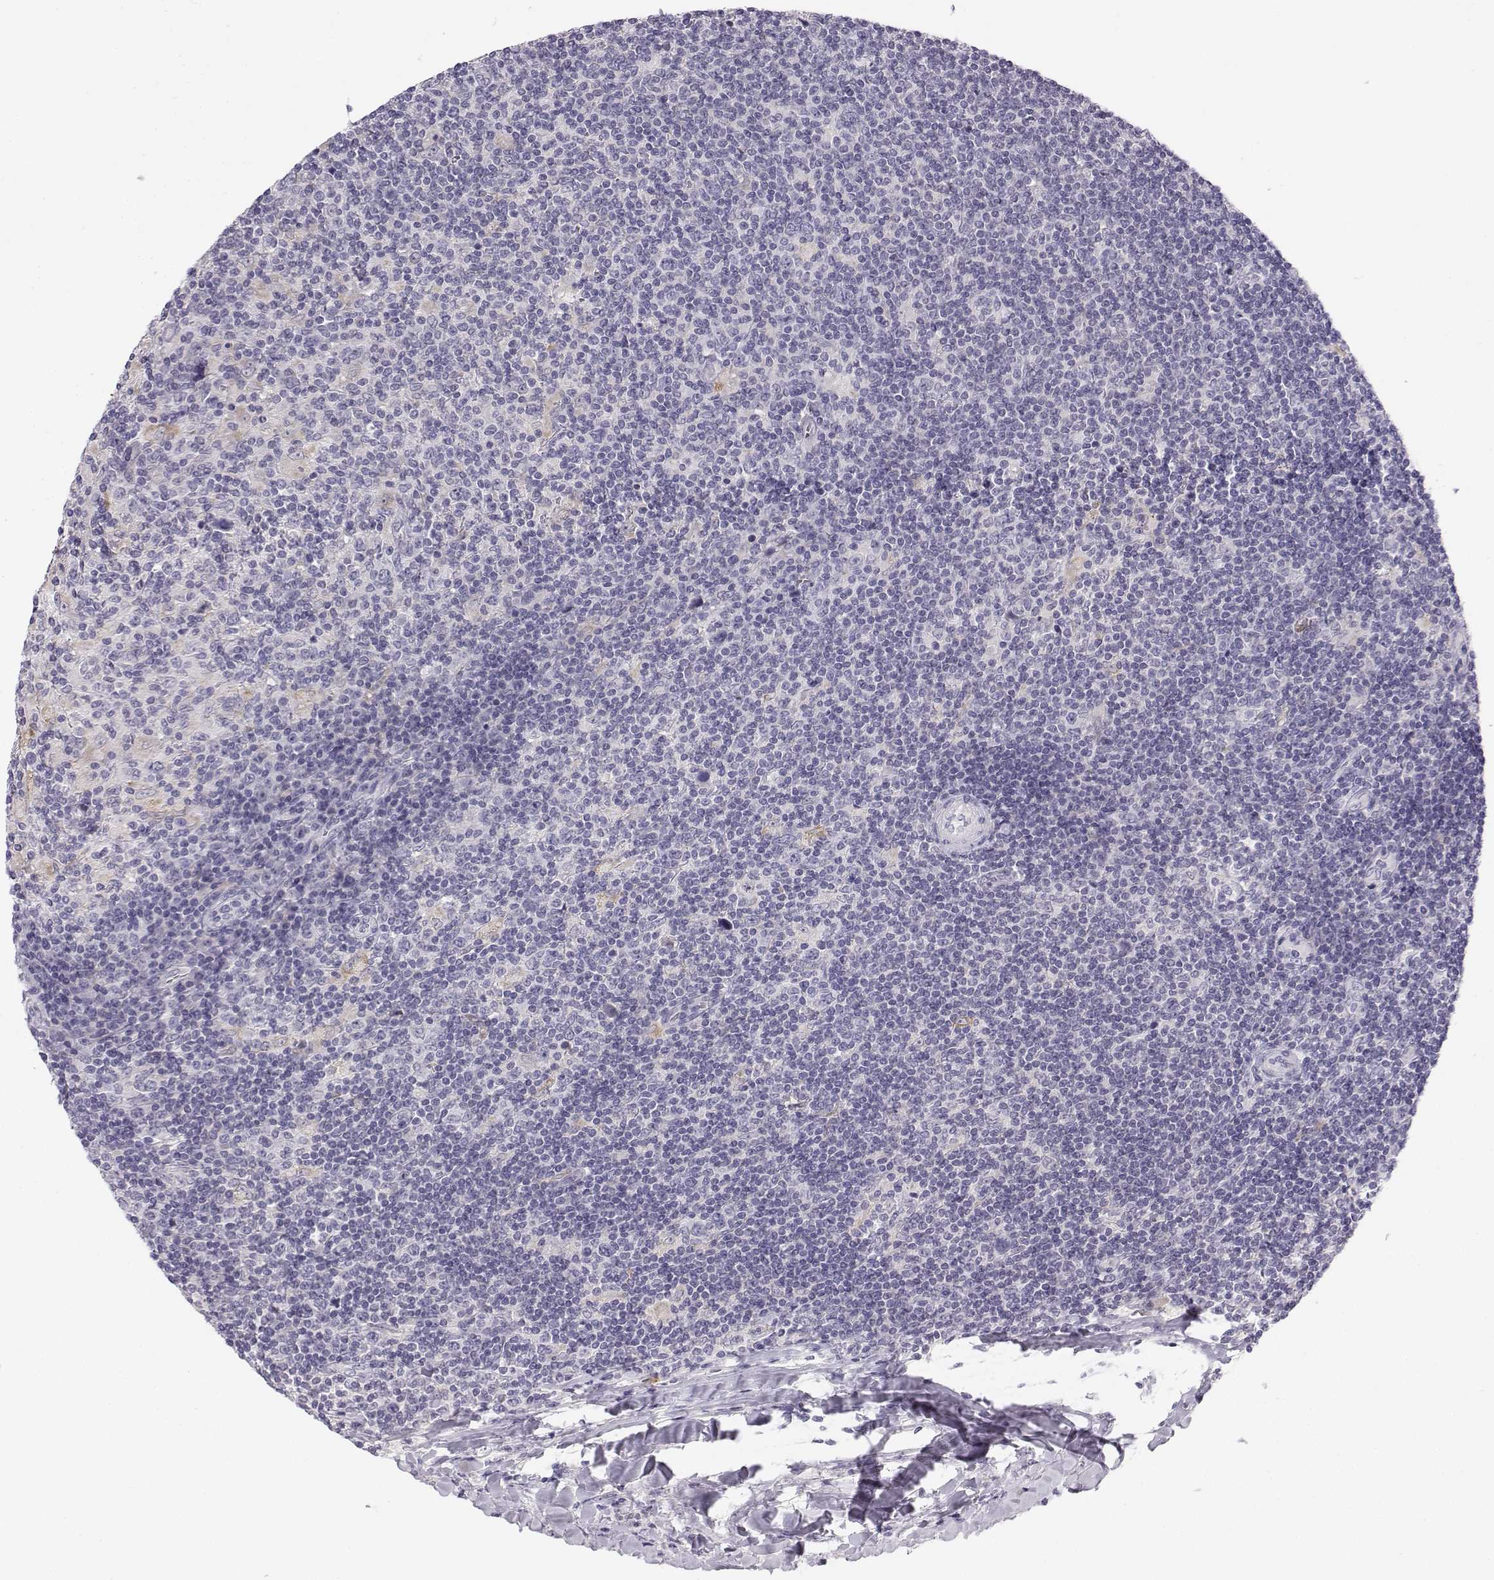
{"staining": {"intensity": "negative", "quantity": "none", "location": "none"}, "tissue": "lymphoma", "cell_type": "Tumor cells", "image_type": "cancer", "snomed": [{"axis": "morphology", "description": "Hodgkin's disease, NOS"}, {"axis": "topography", "description": "Lymph node"}], "caption": "DAB (3,3'-diaminobenzidine) immunohistochemical staining of human lymphoma demonstrates no significant staining in tumor cells.", "gene": "ACSL6", "patient": {"sex": "male", "age": 40}}